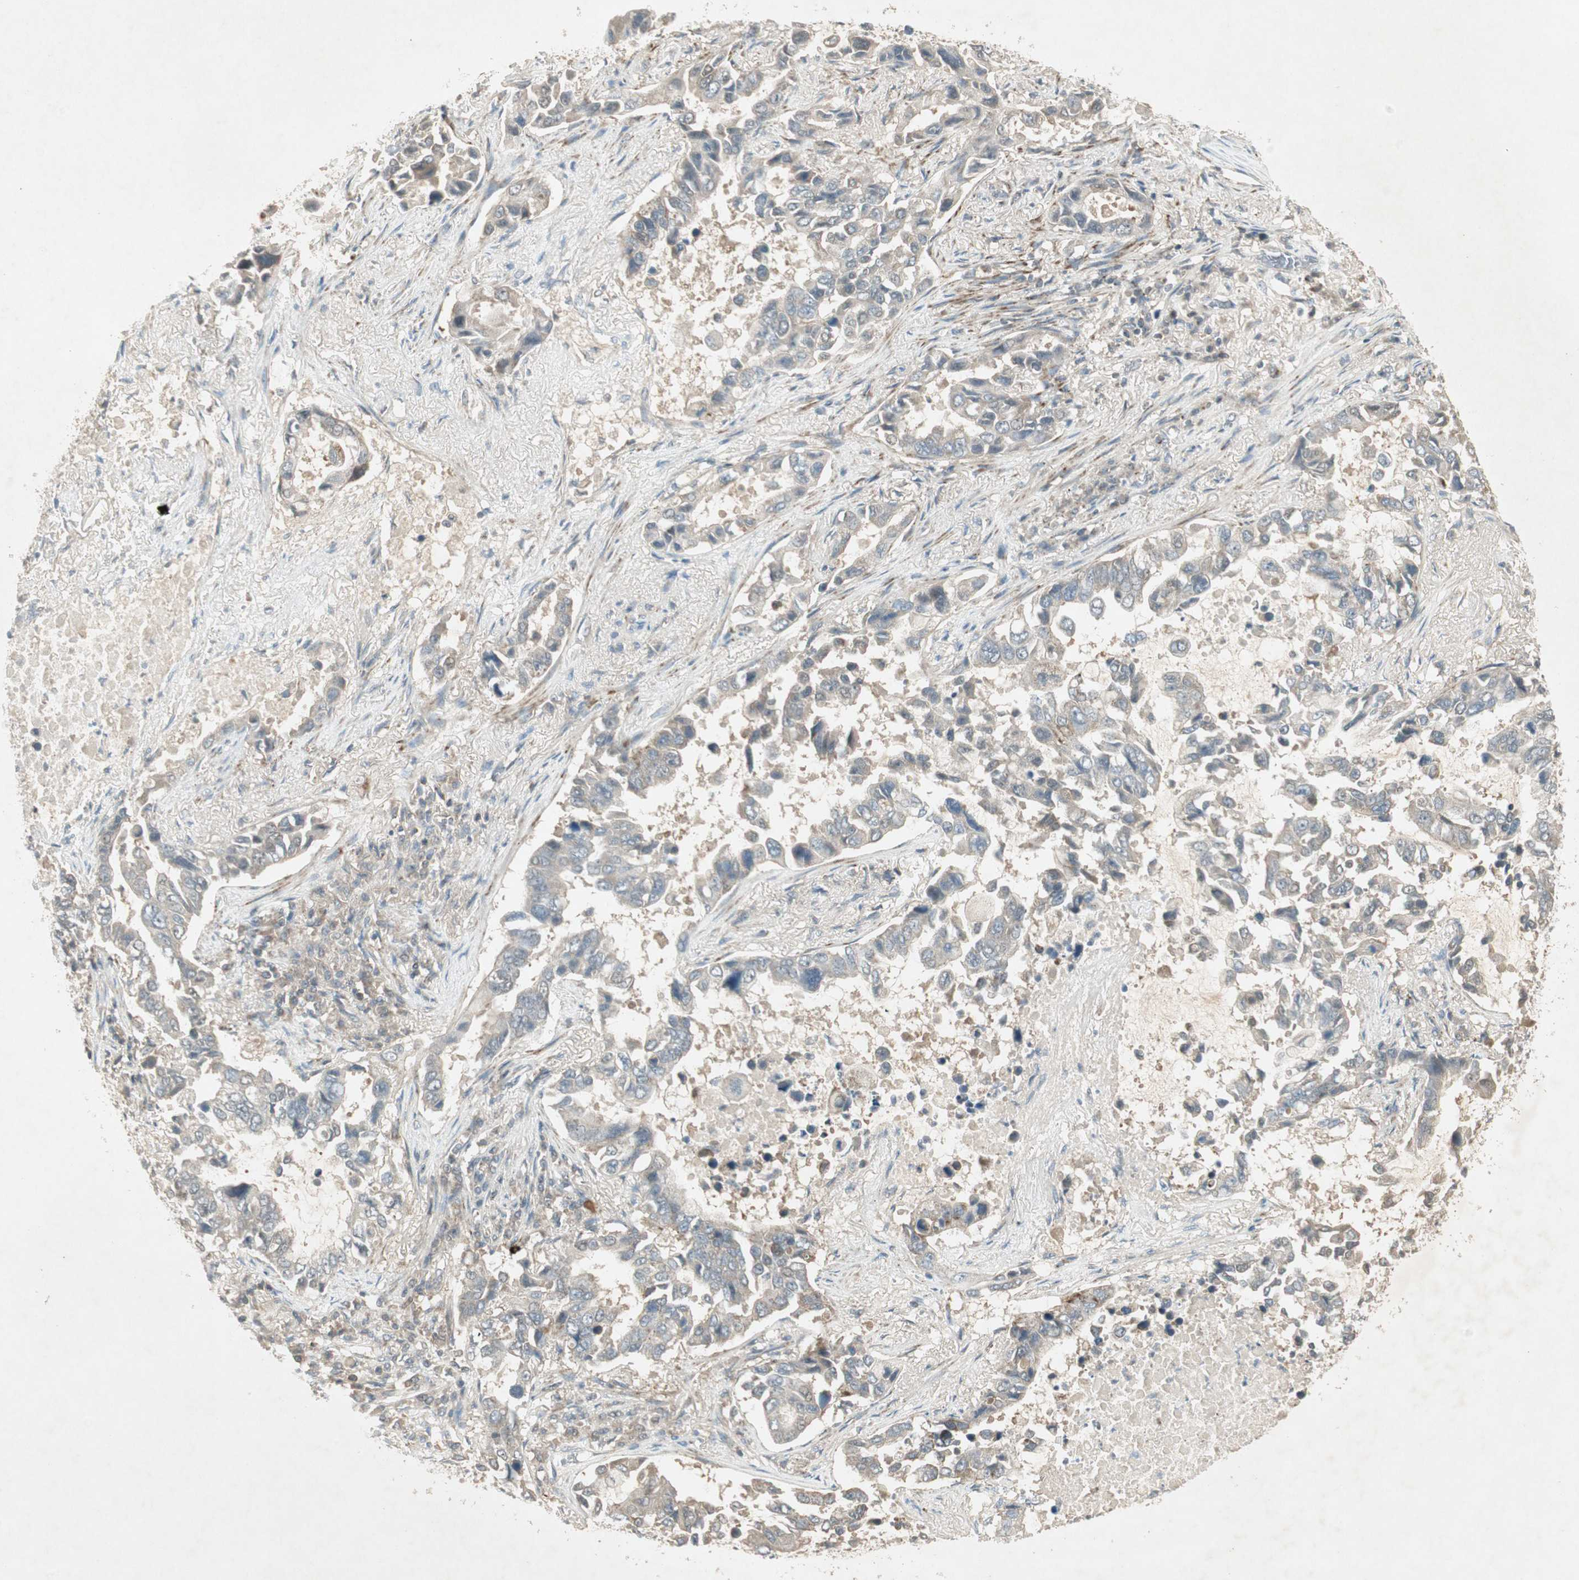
{"staining": {"intensity": "weak", "quantity": "25%-75%", "location": "cytoplasmic/membranous"}, "tissue": "lung cancer", "cell_type": "Tumor cells", "image_type": "cancer", "snomed": [{"axis": "morphology", "description": "Adenocarcinoma, NOS"}, {"axis": "topography", "description": "Lung"}], "caption": "An image of lung adenocarcinoma stained for a protein reveals weak cytoplasmic/membranous brown staining in tumor cells. (DAB (3,3'-diaminobenzidine) IHC with brightfield microscopy, high magnification).", "gene": "USP2", "patient": {"sex": "male", "age": 64}}